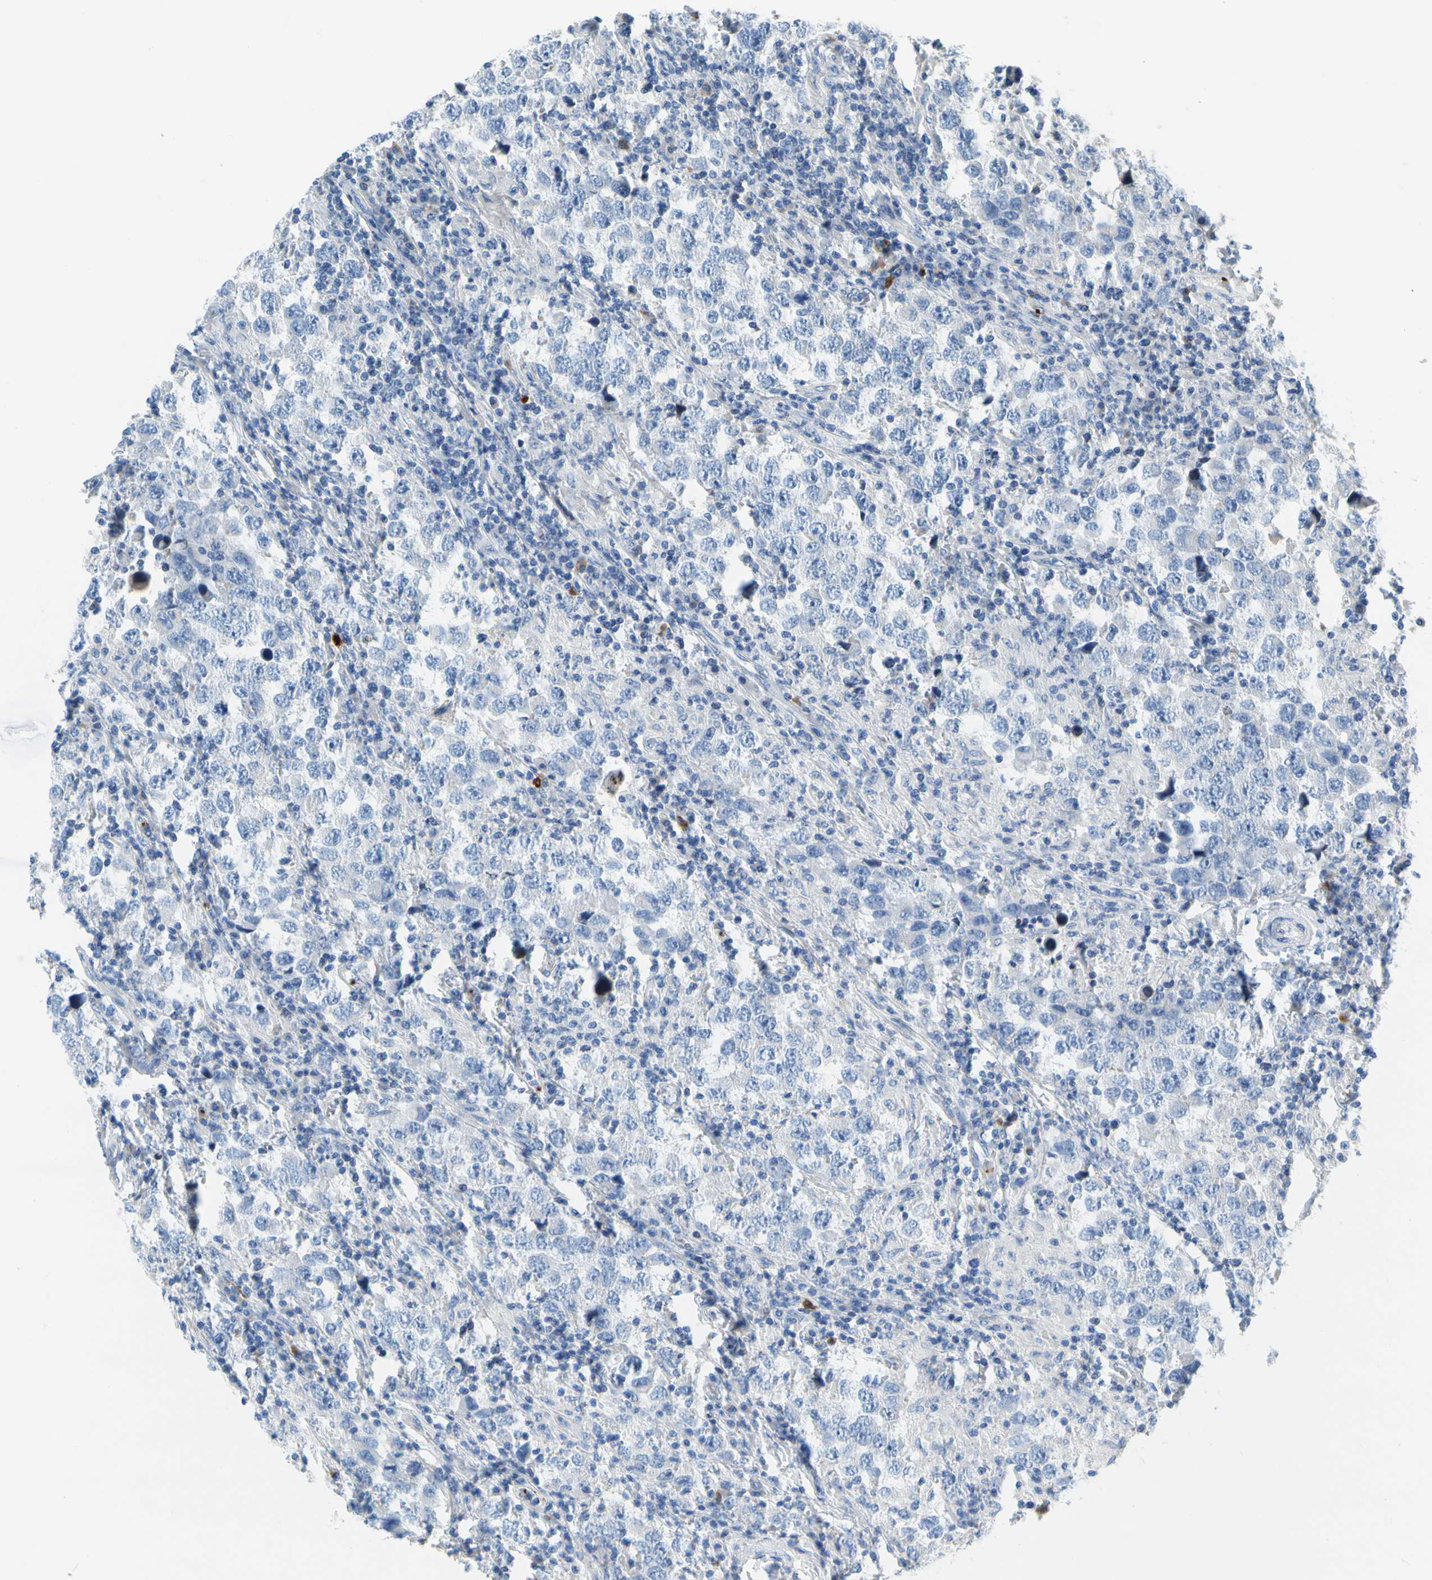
{"staining": {"intensity": "negative", "quantity": "none", "location": "none"}, "tissue": "testis cancer", "cell_type": "Tumor cells", "image_type": "cancer", "snomed": [{"axis": "morphology", "description": "Carcinoma, Embryonal, NOS"}, {"axis": "topography", "description": "Testis"}], "caption": "Tumor cells show no significant staining in testis cancer.", "gene": "PPBP", "patient": {"sex": "male", "age": 21}}